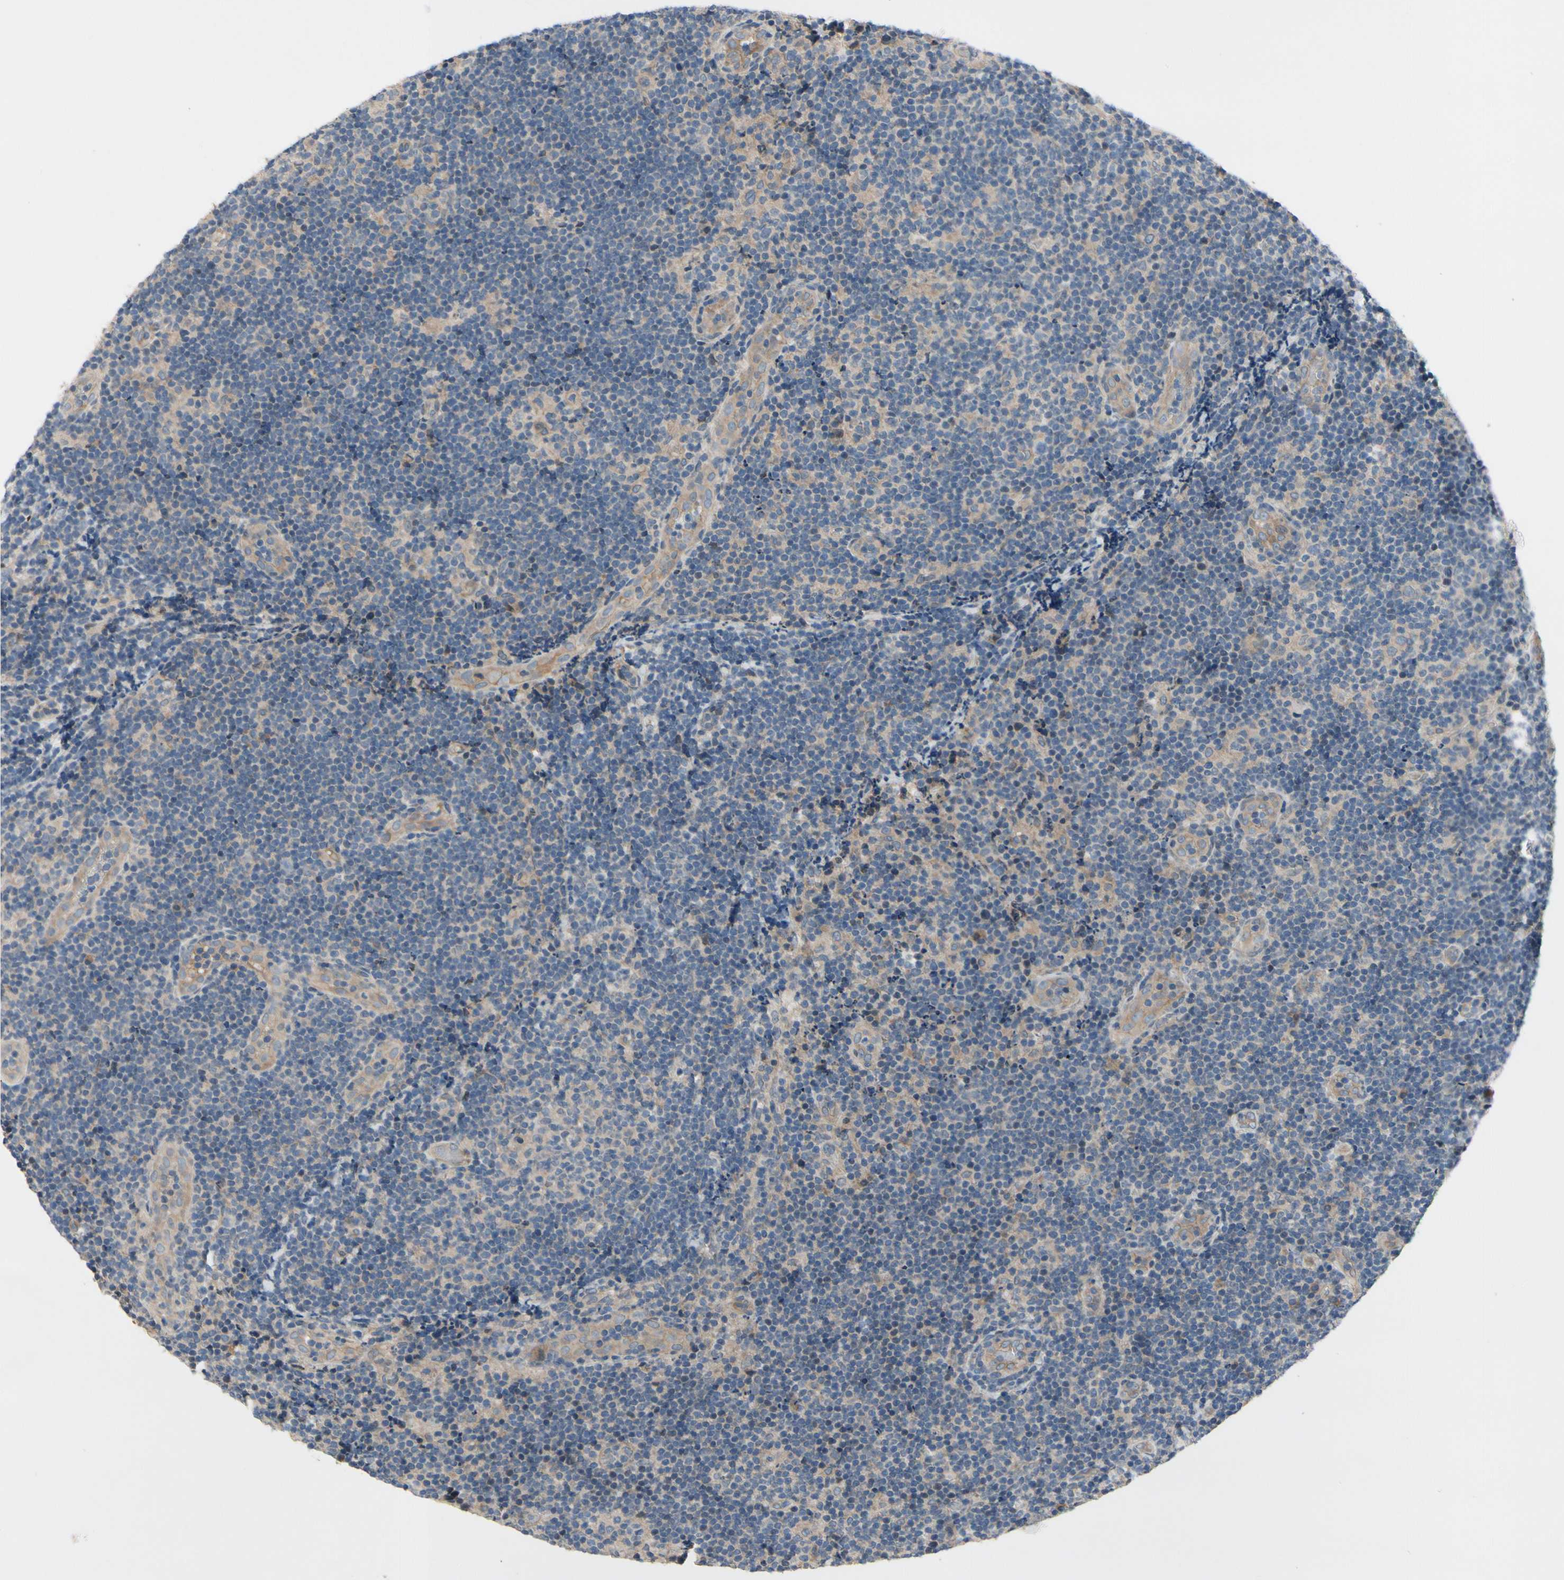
{"staining": {"intensity": "weak", "quantity": "<25%", "location": "cytoplasmic/membranous"}, "tissue": "lymphoma", "cell_type": "Tumor cells", "image_type": "cancer", "snomed": [{"axis": "morphology", "description": "Malignant lymphoma, non-Hodgkin's type, Low grade"}, {"axis": "topography", "description": "Lymph node"}], "caption": "Immunohistochemical staining of human lymphoma demonstrates no significant staining in tumor cells.", "gene": "ICAM5", "patient": {"sex": "male", "age": 83}}